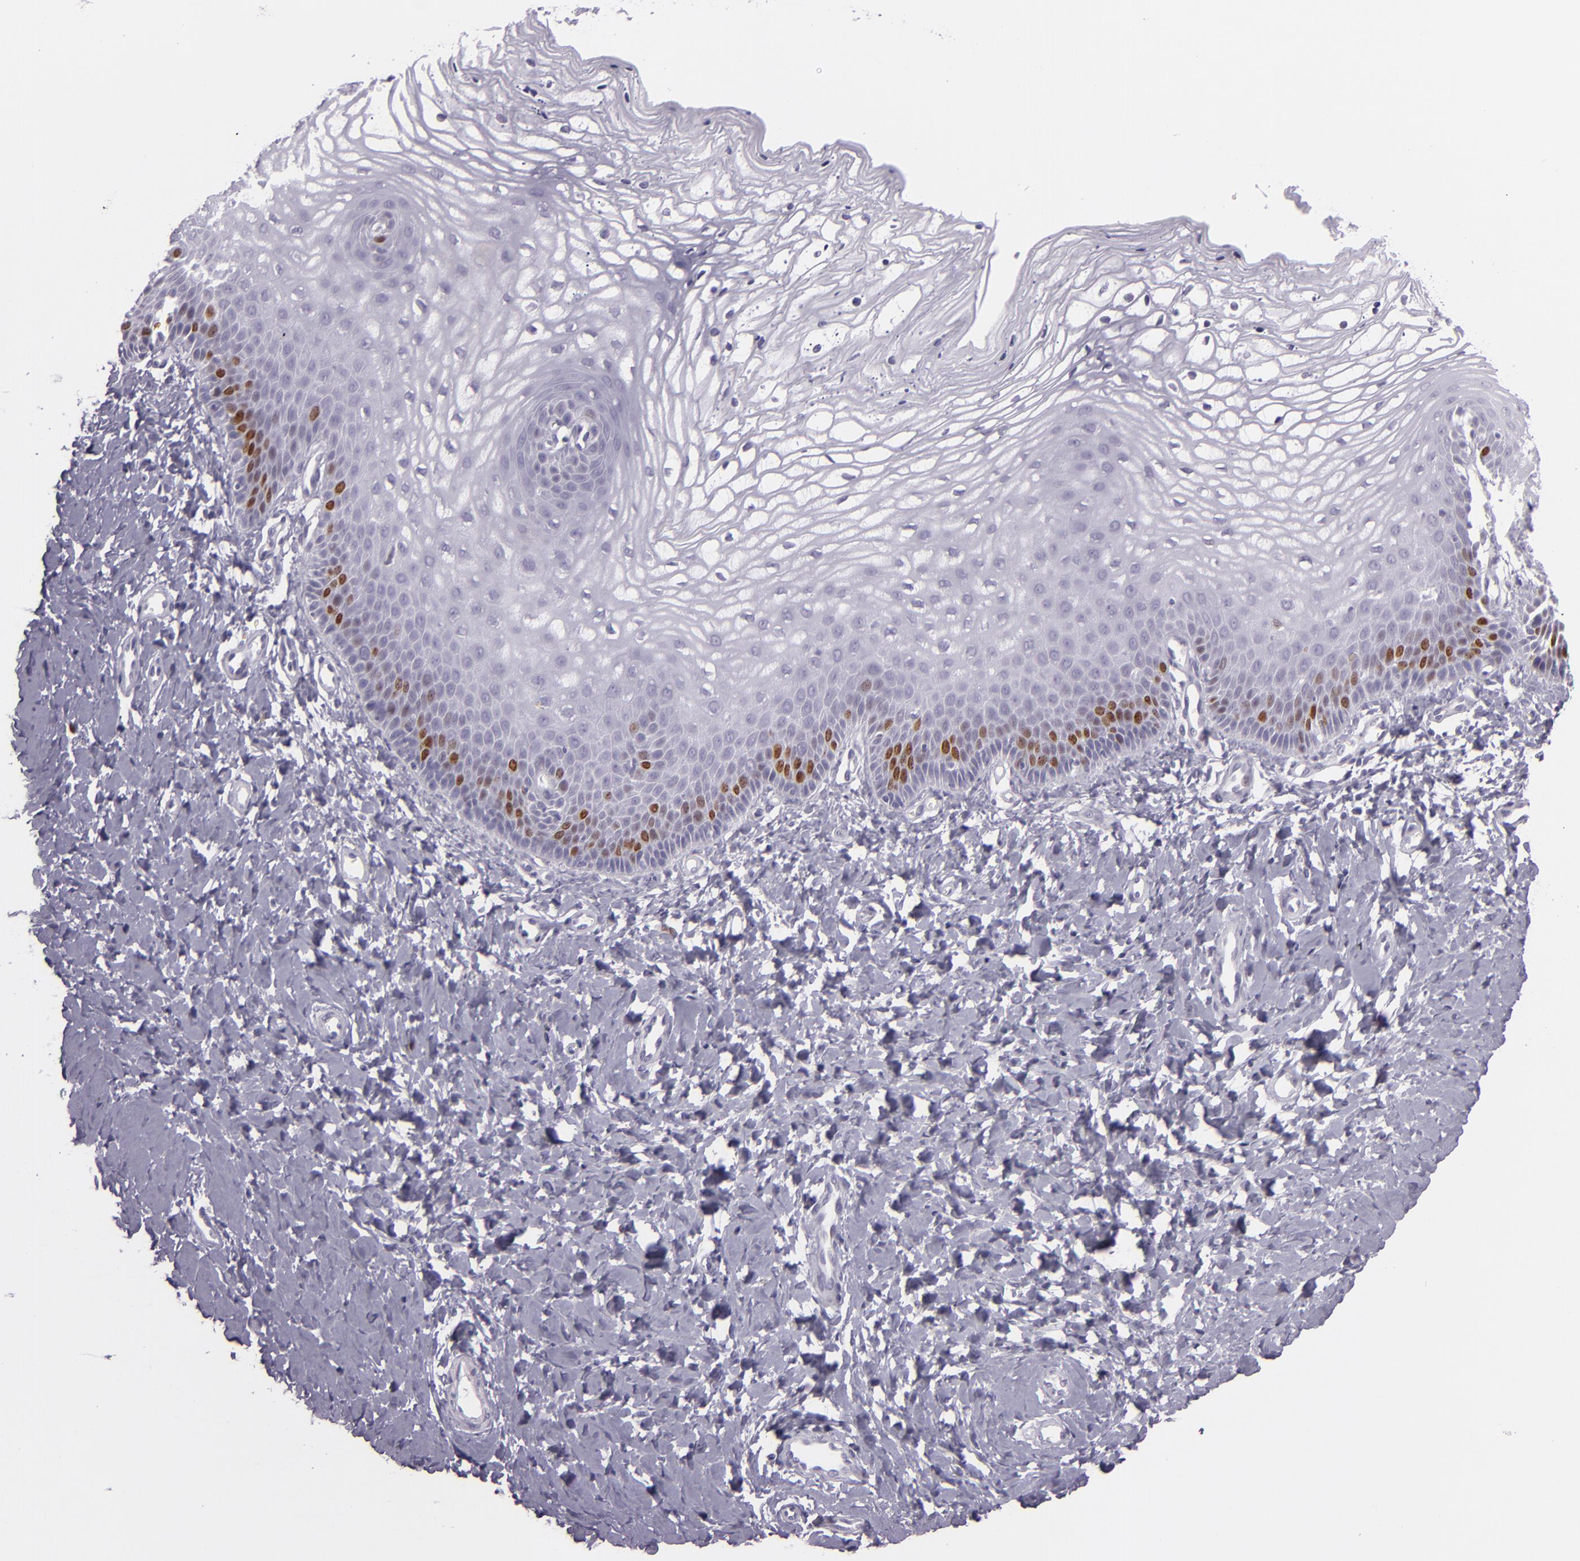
{"staining": {"intensity": "moderate", "quantity": "<25%", "location": "nuclear"}, "tissue": "vagina", "cell_type": "Squamous epithelial cells", "image_type": "normal", "snomed": [{"axis": "morphology", "description": "Normal tissue, NOS"}, {"axis": "topography", "description": "Vagina"}], "caption": "Protein expression analysis of normal human vagina reveals moderate nuclear positivity in approximately <25% of squamous epithelial cells. (DAB = brown stain, brightfield microscopy at high magnification).", "gene": "MCM3", "patient": {"sex": "female", "age": 68}}